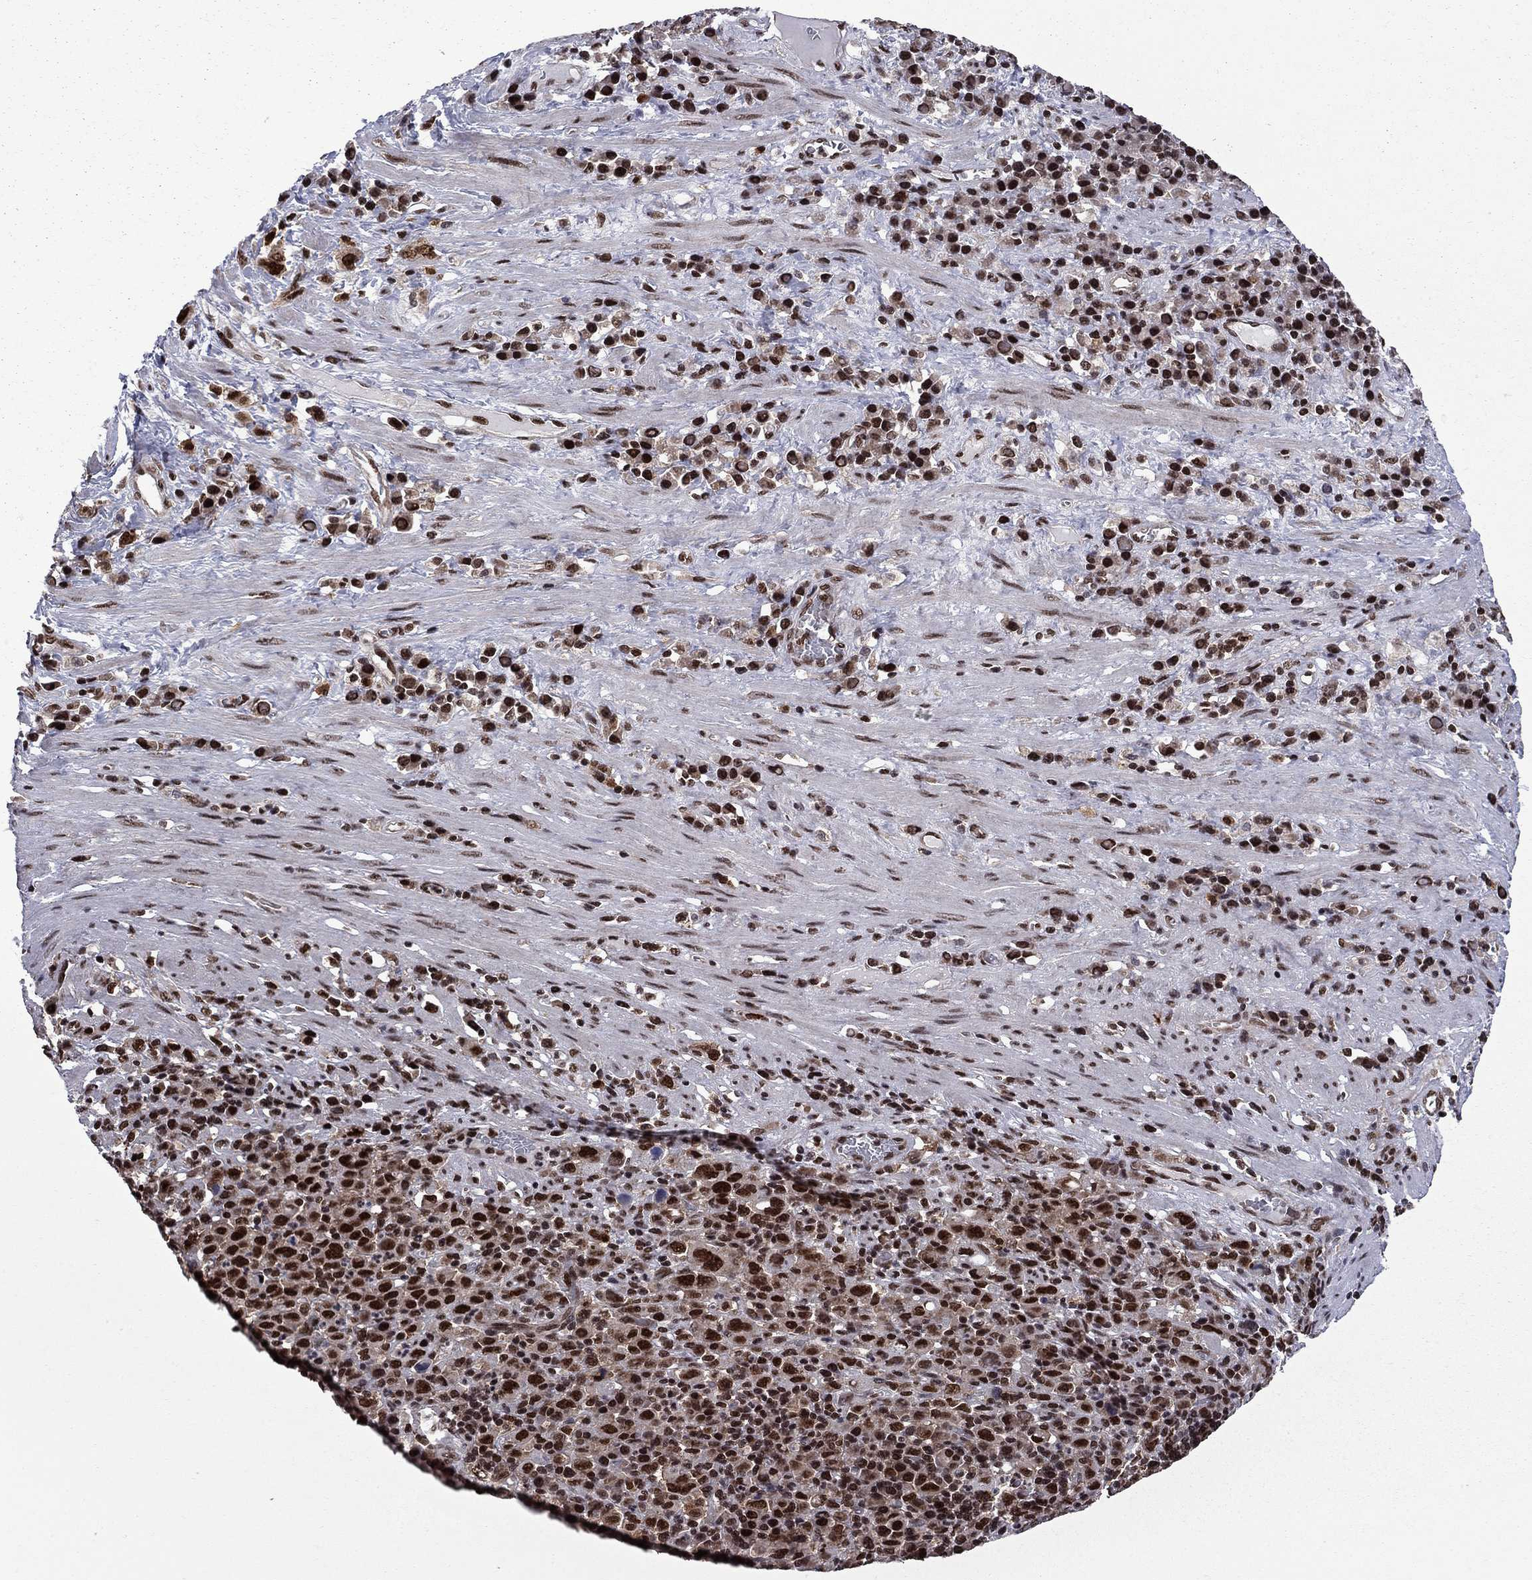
{"staining": {"intensity": "strong", "quantity": ">75%", "location": "nuclear"}, "tissue": "stomach cancer", "cell_type": "Tumor cells", "image_type": "cancer", "snomed": [{"axis": "morphology", "description": "Adenocarcinoma, NOS"}, {"axis": "topography", "description": "Stomach, upper"}], "caption": "High-power microscopy captured an IHC histopathology image of stomach cancer (adenocarcinoma), revealing strong nuclear expression in approximately >75% of tumor cells.", "gene": "MED25", "patient": {"sex": "male", "age": 75}}